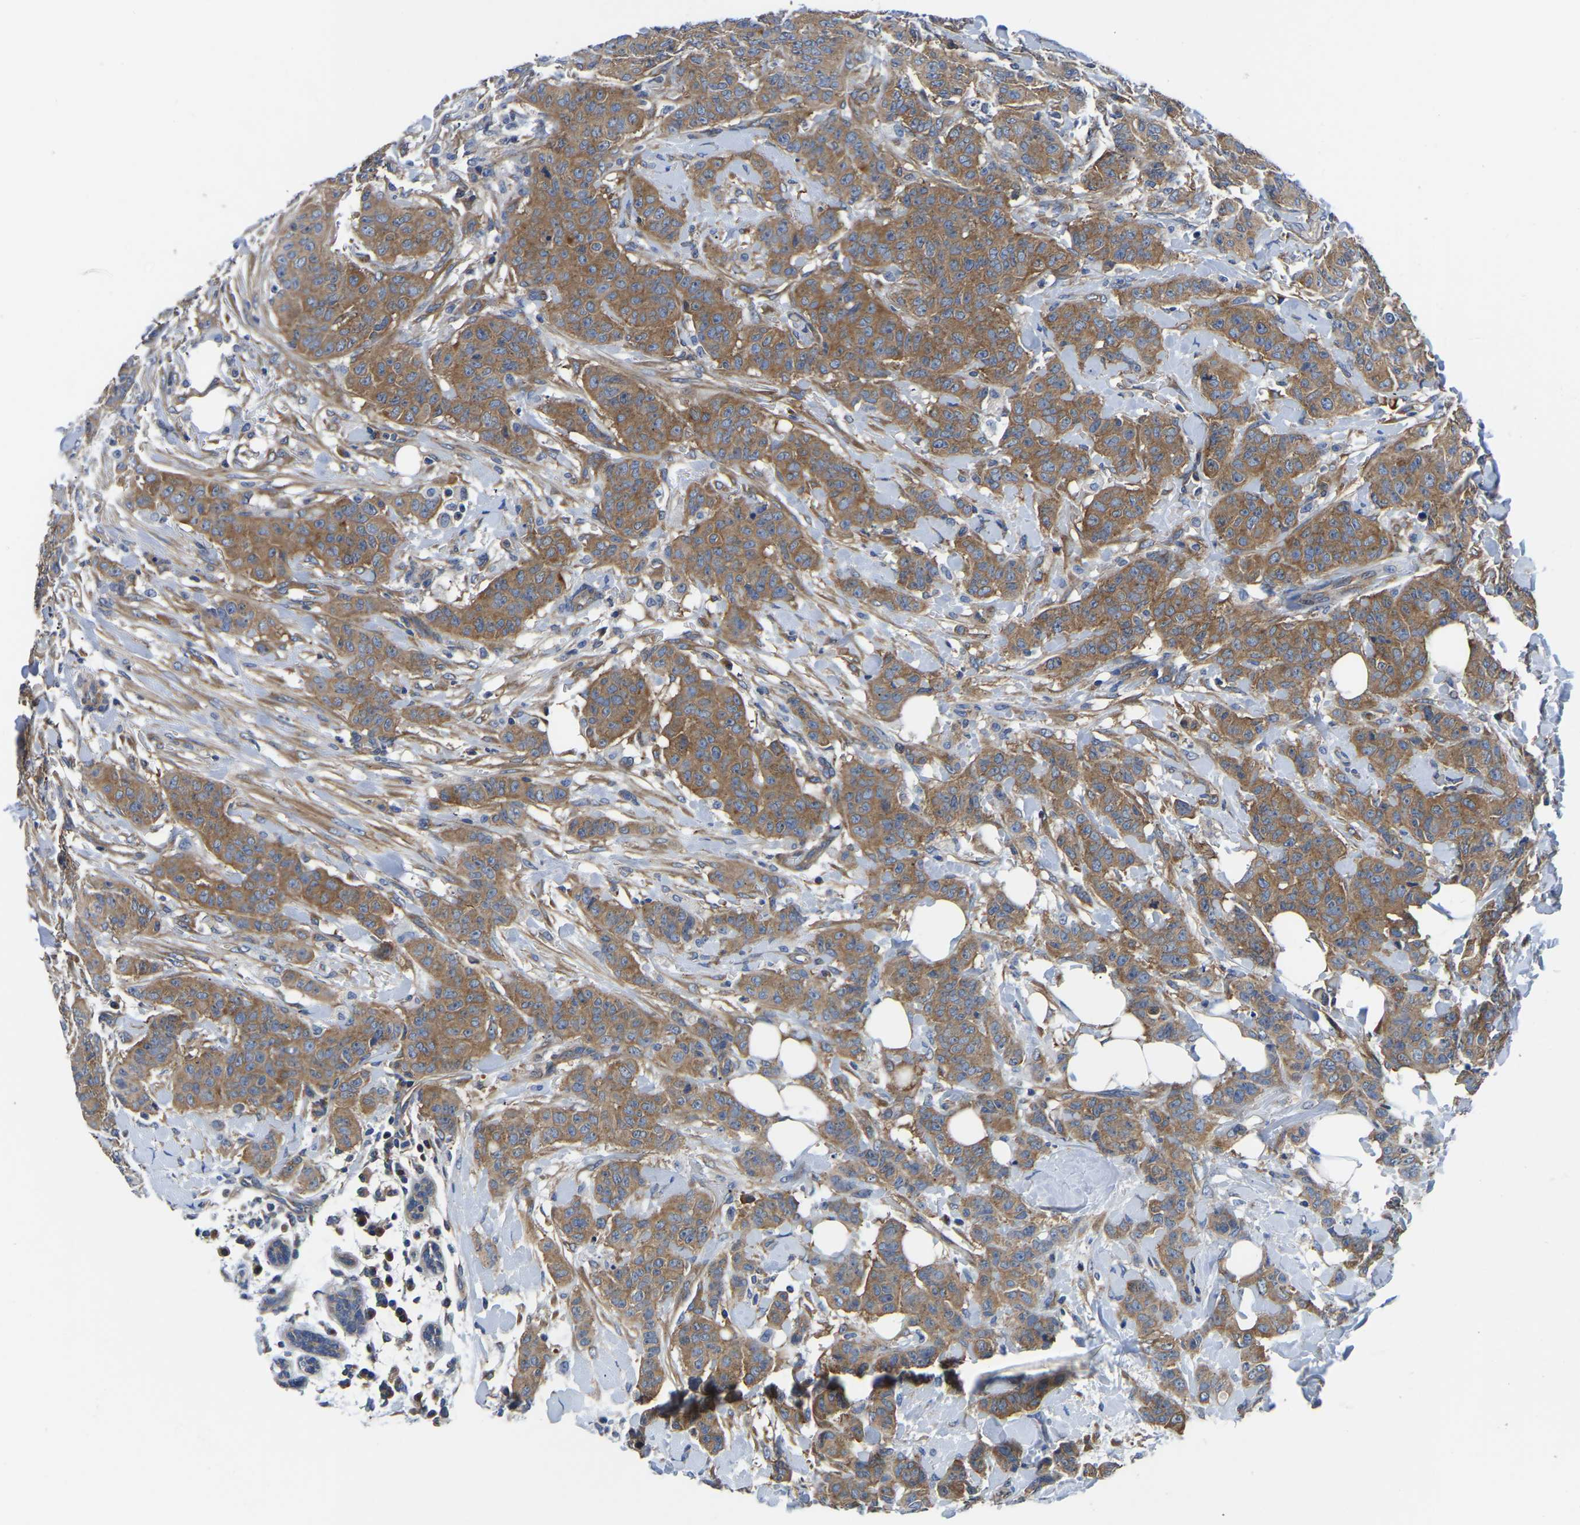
{"staining": {"intensity": "moderate", "quantity": ">75%", "location": "cytoplasmic/membranous"}, "tissue": "breast cancer", "cell_type": "Tumor cells", "image_type": "cancer", "snomed": [{"axis": "morphology", "description": "Normal tissue, NOS"}, {"axis": "morphology", "description": "Duct carcinoma"}, {"axis": "topography", "description": "Breast"}], "caption": "There is medium levels of moderate cytoplasmic/membranous expression in tumor cells of breast infiltrating ductal carcinoma, as demonstrated by immunohistochemical staining (brown color).", "gene": "TFG", "patient": {"sex": "female", "age": 40}}